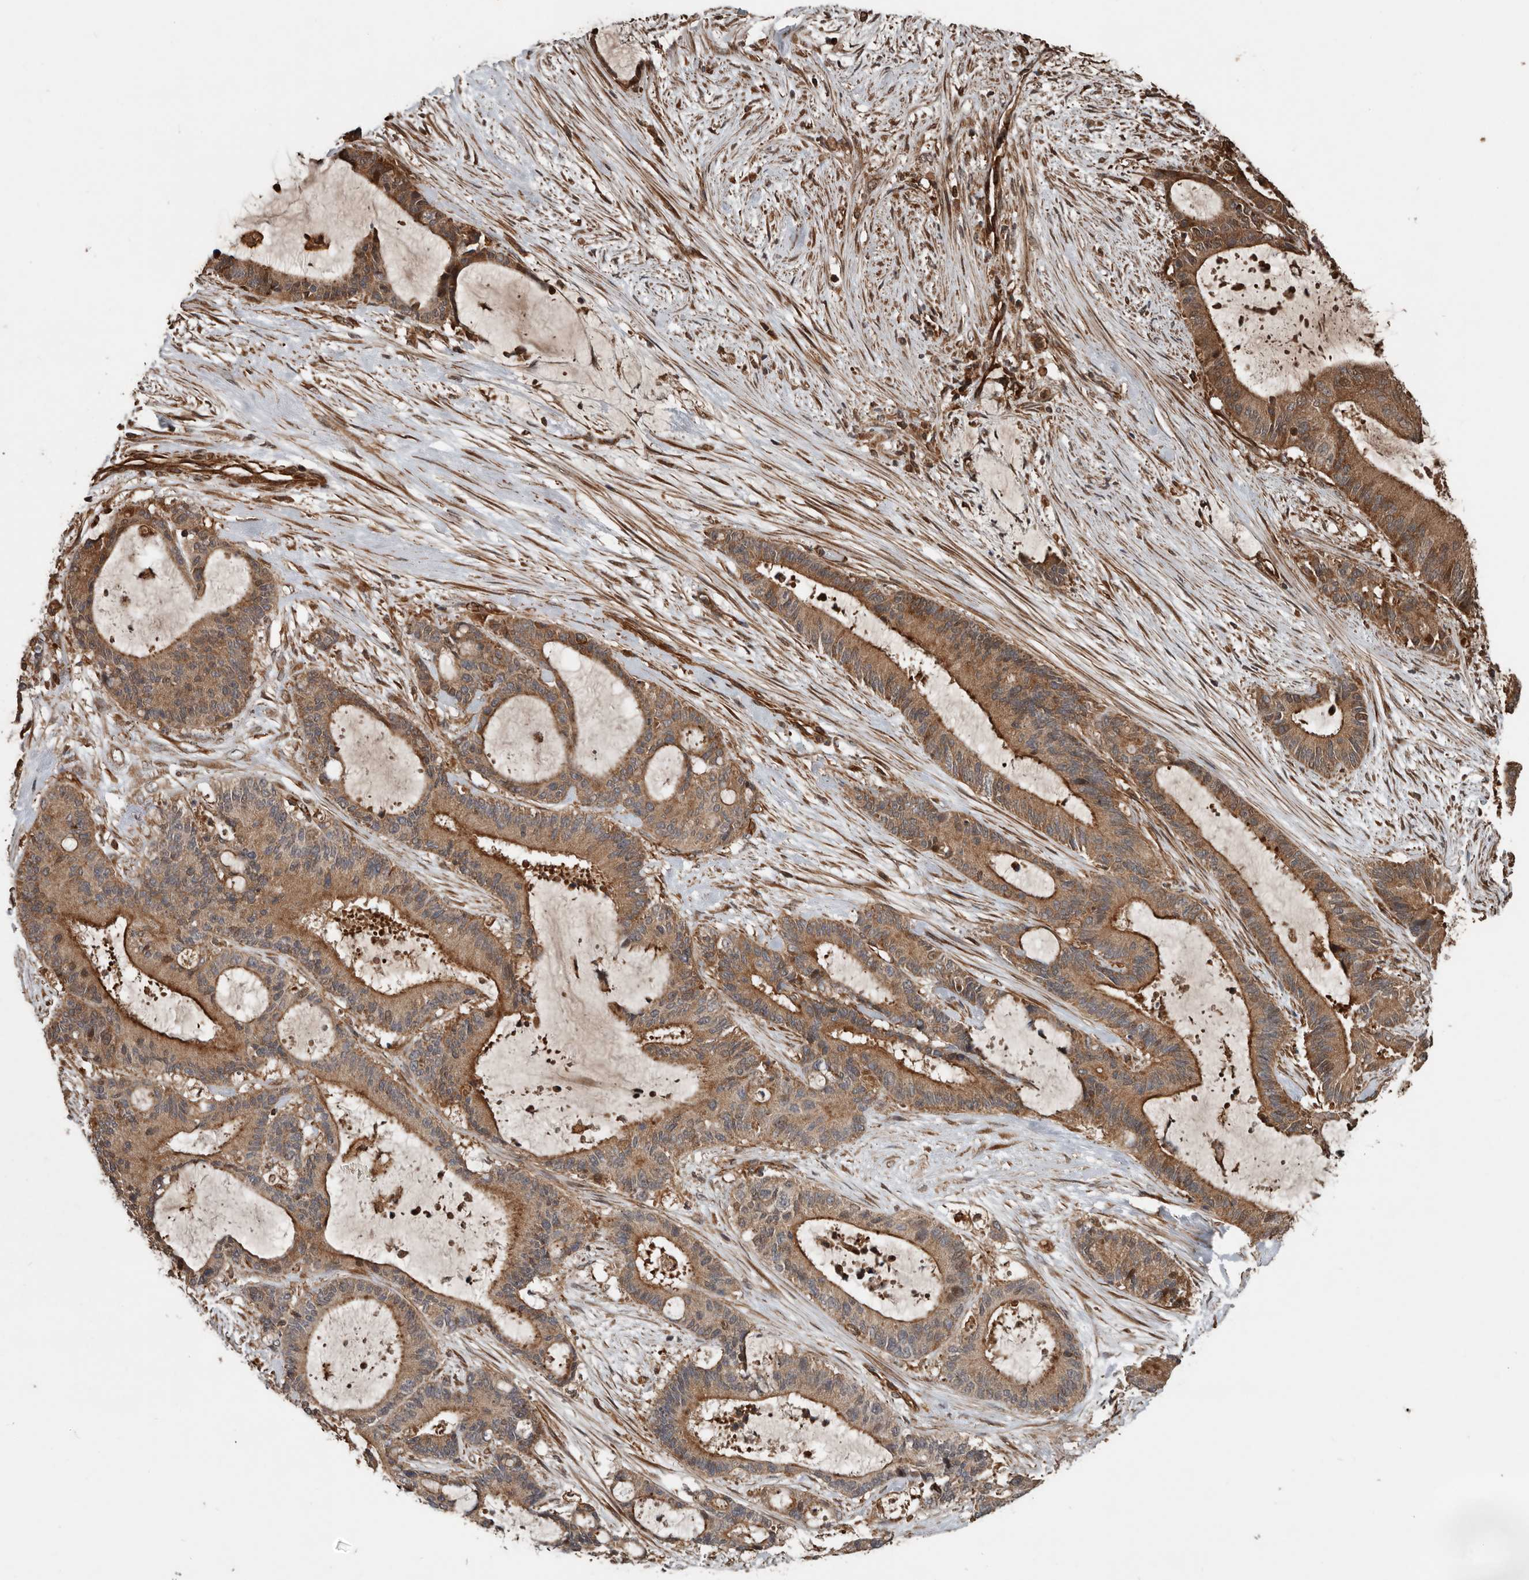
{"staining": {"intensity": "moderate", "quantity": ">75%", "location": "cytoplasmic/membranous"}, "tissue": "liver cancer", "cell_type": "Tumor cells", "image_type": "cancer", "snomed": [{"axis": "morphology", "description": "Normal tissue, NOS"}, {"axis": "morphology", "description": "Cholangiocarcinoma"}, {"axis": "topography", "description": "Liver"}, {"axis": "topography", "description": "Peripheral nerve tissue"}], "caption": "About >75% of tumor cells in human cholangiocarcinoma (liver) reveal moderate cytoplasmic/membranous protein expression as visualized by brown immunohistochemical staining.", "gene": "YOD1", "patient": {"sex": "female", "age": 73}}